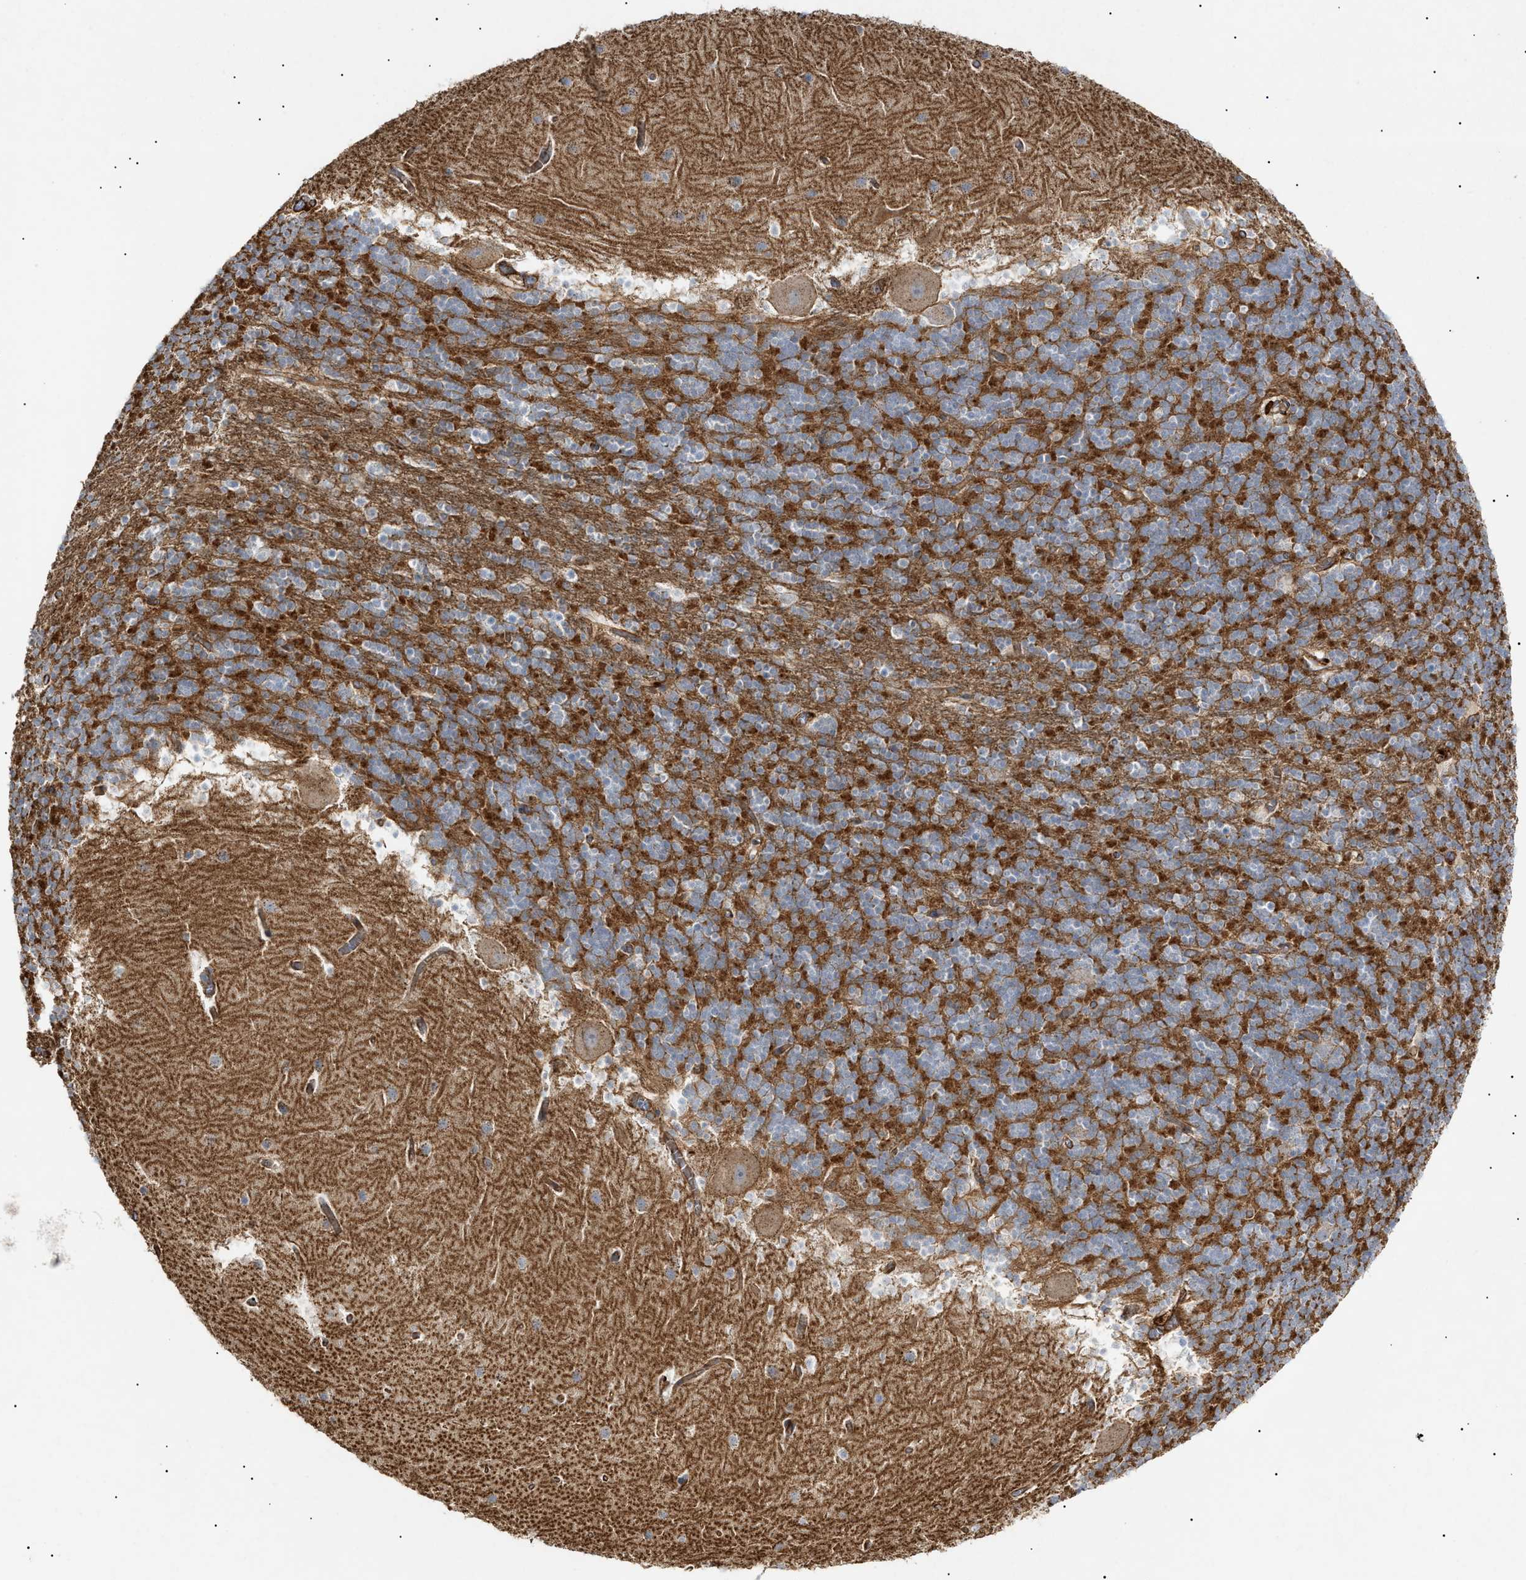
{"staining": {"intensity": "strong", "quantity": "25%-75%", "location": "cytoplasmic/membranous"}, "tissue": "cerebellum", "cell_type": "Cells in granular layer", "image_type": "normal", "snomed": [{"axis": "morphology", "description": "Normal tissue, NOS"}, {"axis": "topography", "description": "Cerebellum"}], "caption": "Protein staining of unremarkable cerebellum demonstrates strong cytoplasmic/membranous expression in approximately 25%-75% of cells in granular layer. (Stains: DAB in brown, nuclei in blue, Microscopy: brightfield microscopy at high magnification).", "gene": "ZFHX2", "patient": {"sex": "male", "age": 45}}